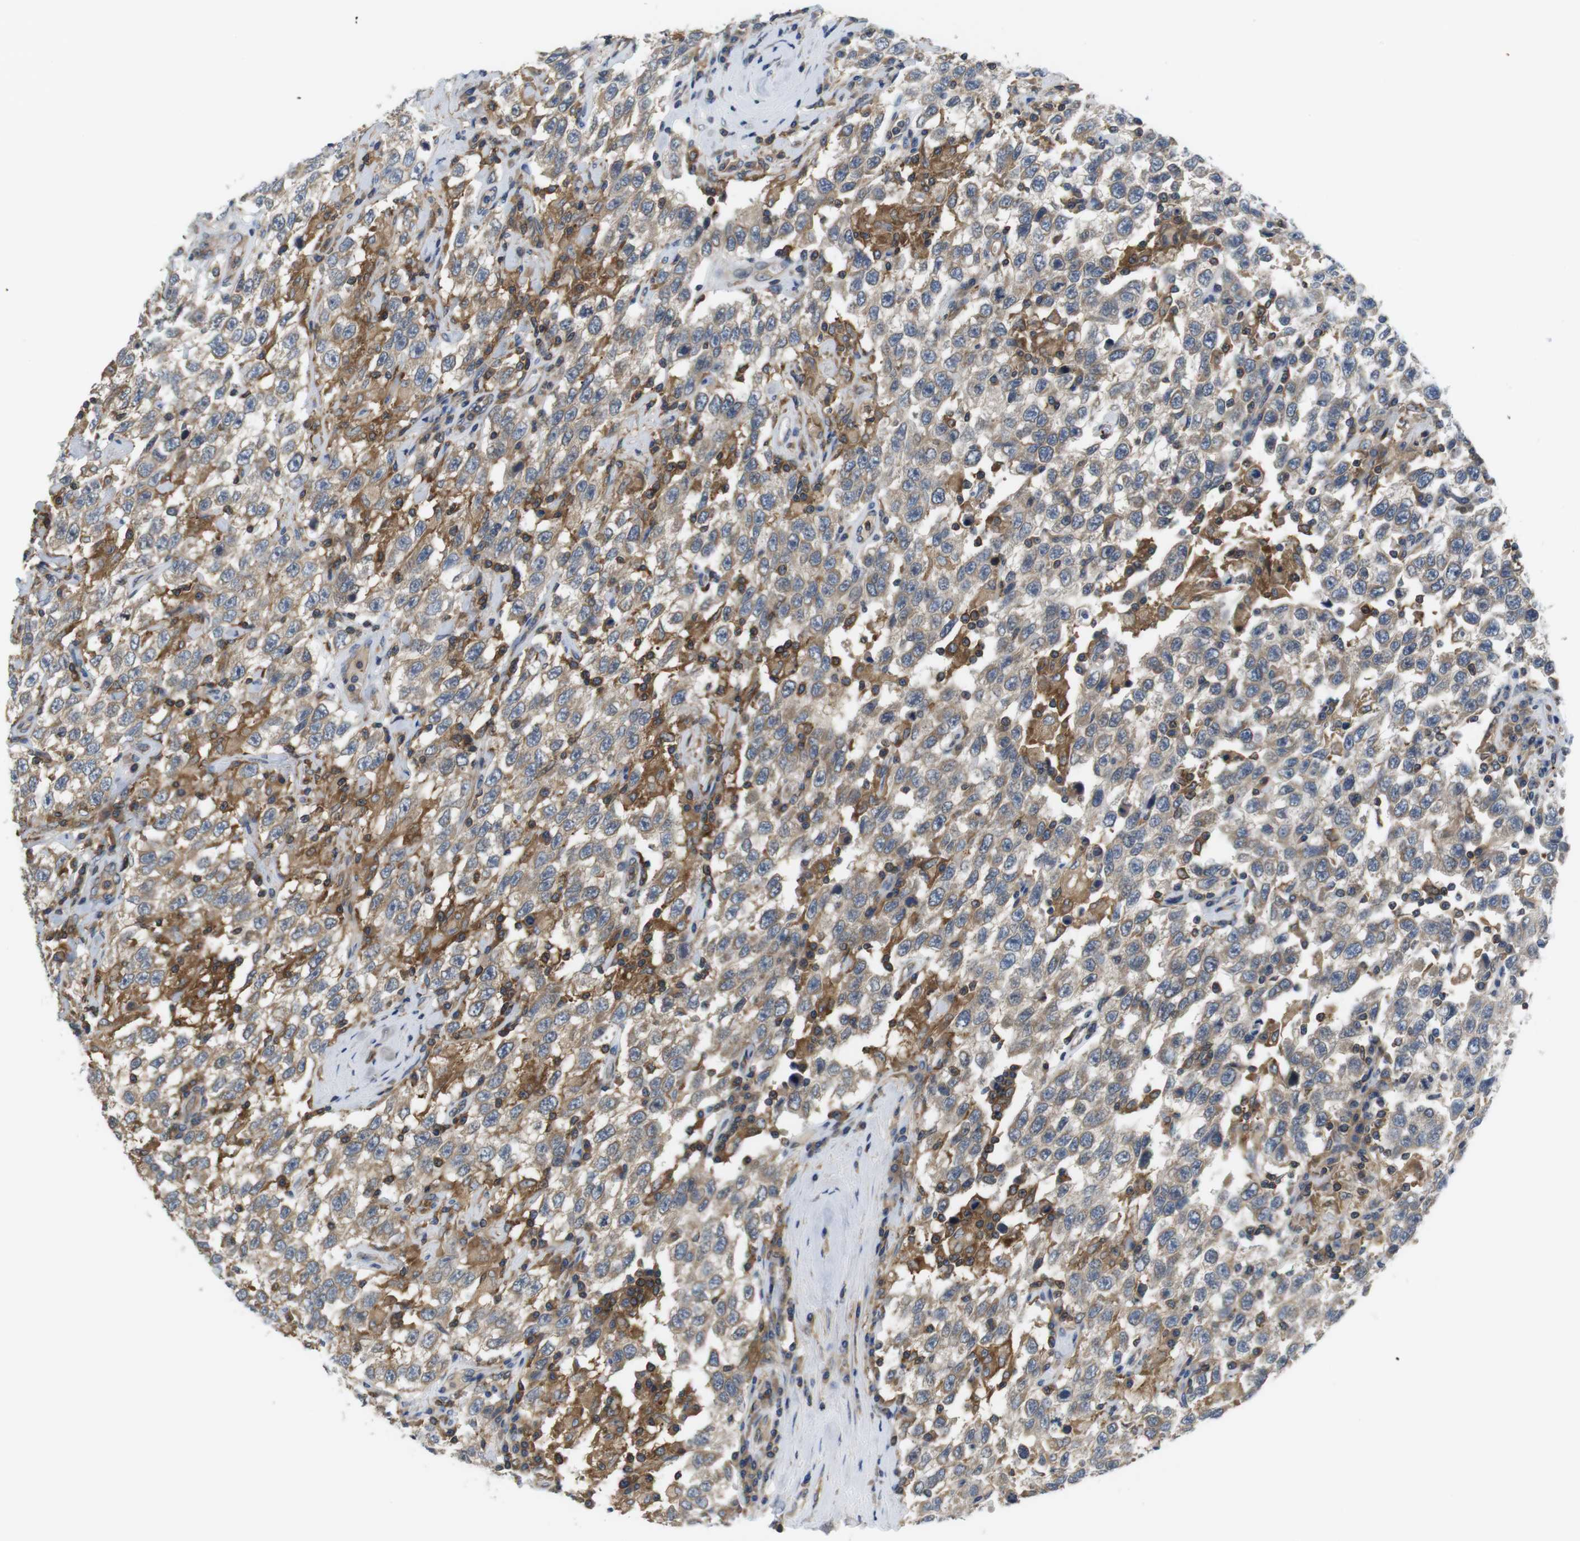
{"staining": {"intensity": "weak", "quantity": "25%-75%", "location": "cytoplasmic/membranous"}, "tissue": "testis cancer", "cell_type": "Tumor cells", "image_type": "cancer", "snomed": [{"axis": "morphology", "description": "Seminoma, NOS"}, {"axis": "topography", "description": "Testis"}], "caption": "The image shows staining of seminoma (testis), revealing weak cytoplasmic/membranous protein expression (brown color) within tumor cells.", "gene": "HERPUD2", "patient": {"sex": "male", "age": 41}}